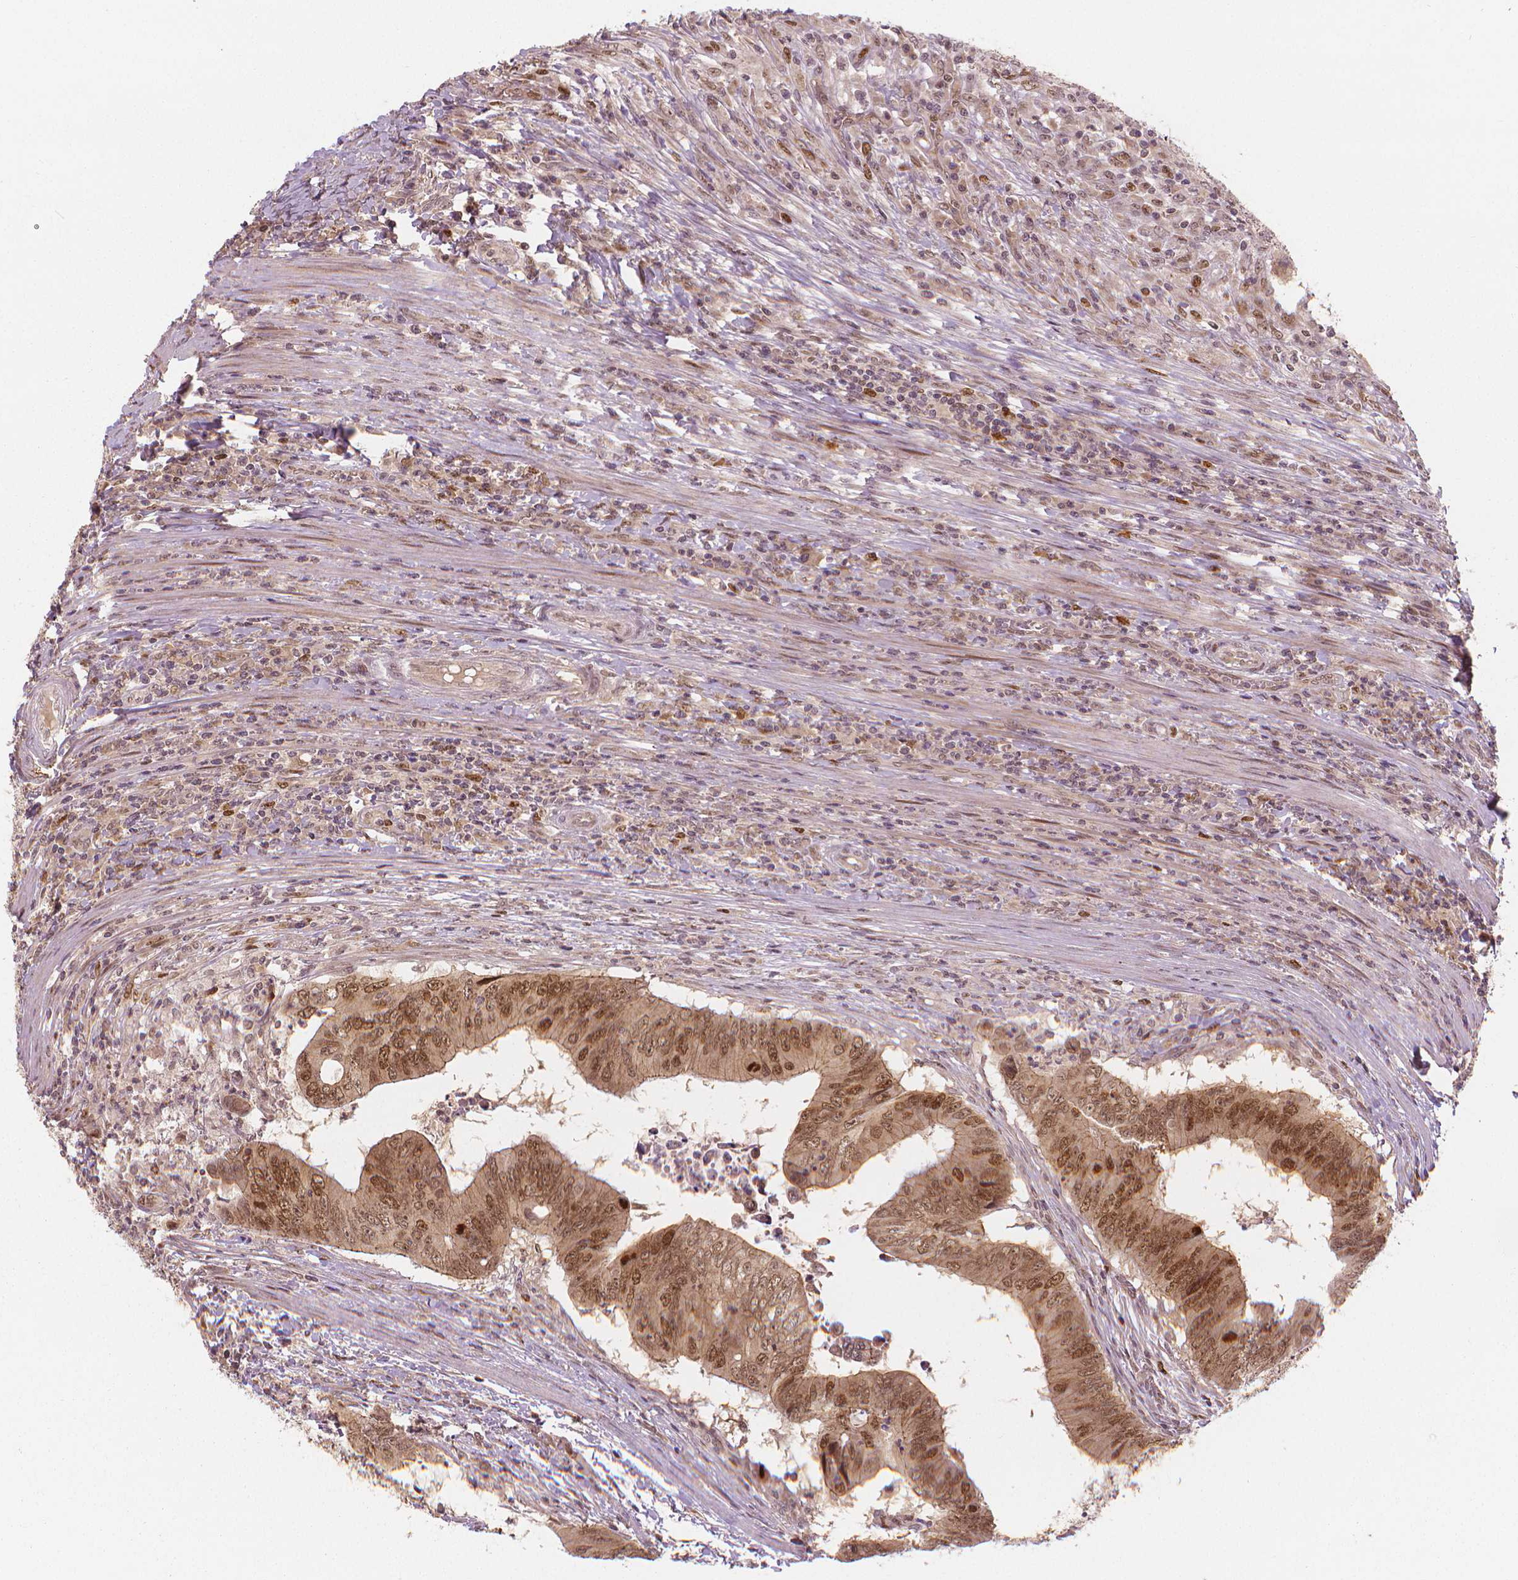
{"staining": {"intensity": "moderate", "quantity": ">75%", "location": "nuclear"}, "tissue": "colorectal cancer", "cell_type": "Tumor cells", "image_type": "cancer", "snomed": [{"axis": "morphology", "description": "Adenocarcinoma, NOS"}, {"axis": "topography", "description": "Colon"}], "caption": "IHC of human colorectal cancer exhibits medium levels of moderate nuclear expression in approximately >75% of tumor cells.", "gene": "NSD2", "patient": {"sex": "male", "age": 53}}